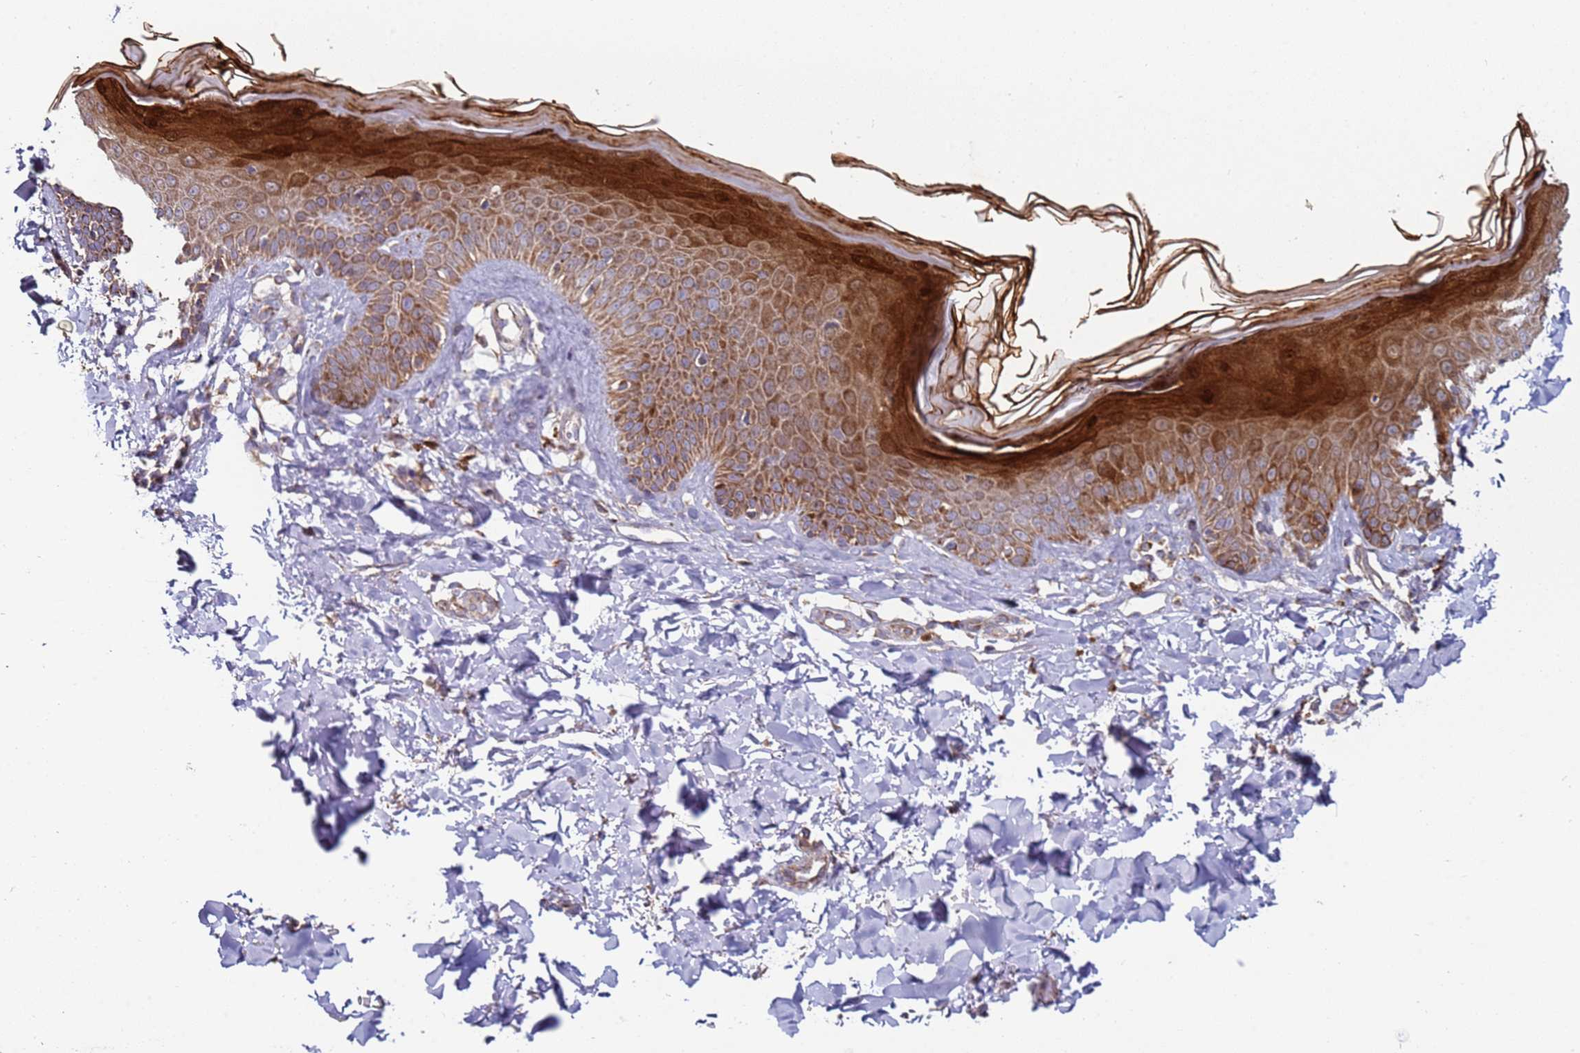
{"staining": {"intensity": "moderate", "quantity": ">75%", "location": "cytoplasmic/membranous"}, "tissue": "skin", "cell_type": "Fibroblasts", "image_type": "normal", "snomed": [{"axis": "morphology", "description": "Normal tissue, NOS"}, {"axis": "topography", "description": "Skin"}], "caption": "Moderate cytoplasmic/membranous staining is appreciated in about >75% of fibroblasts in unremarkable skin.", "gene": "FBXO33", "patient": {"sex": "male", "age": 52}}